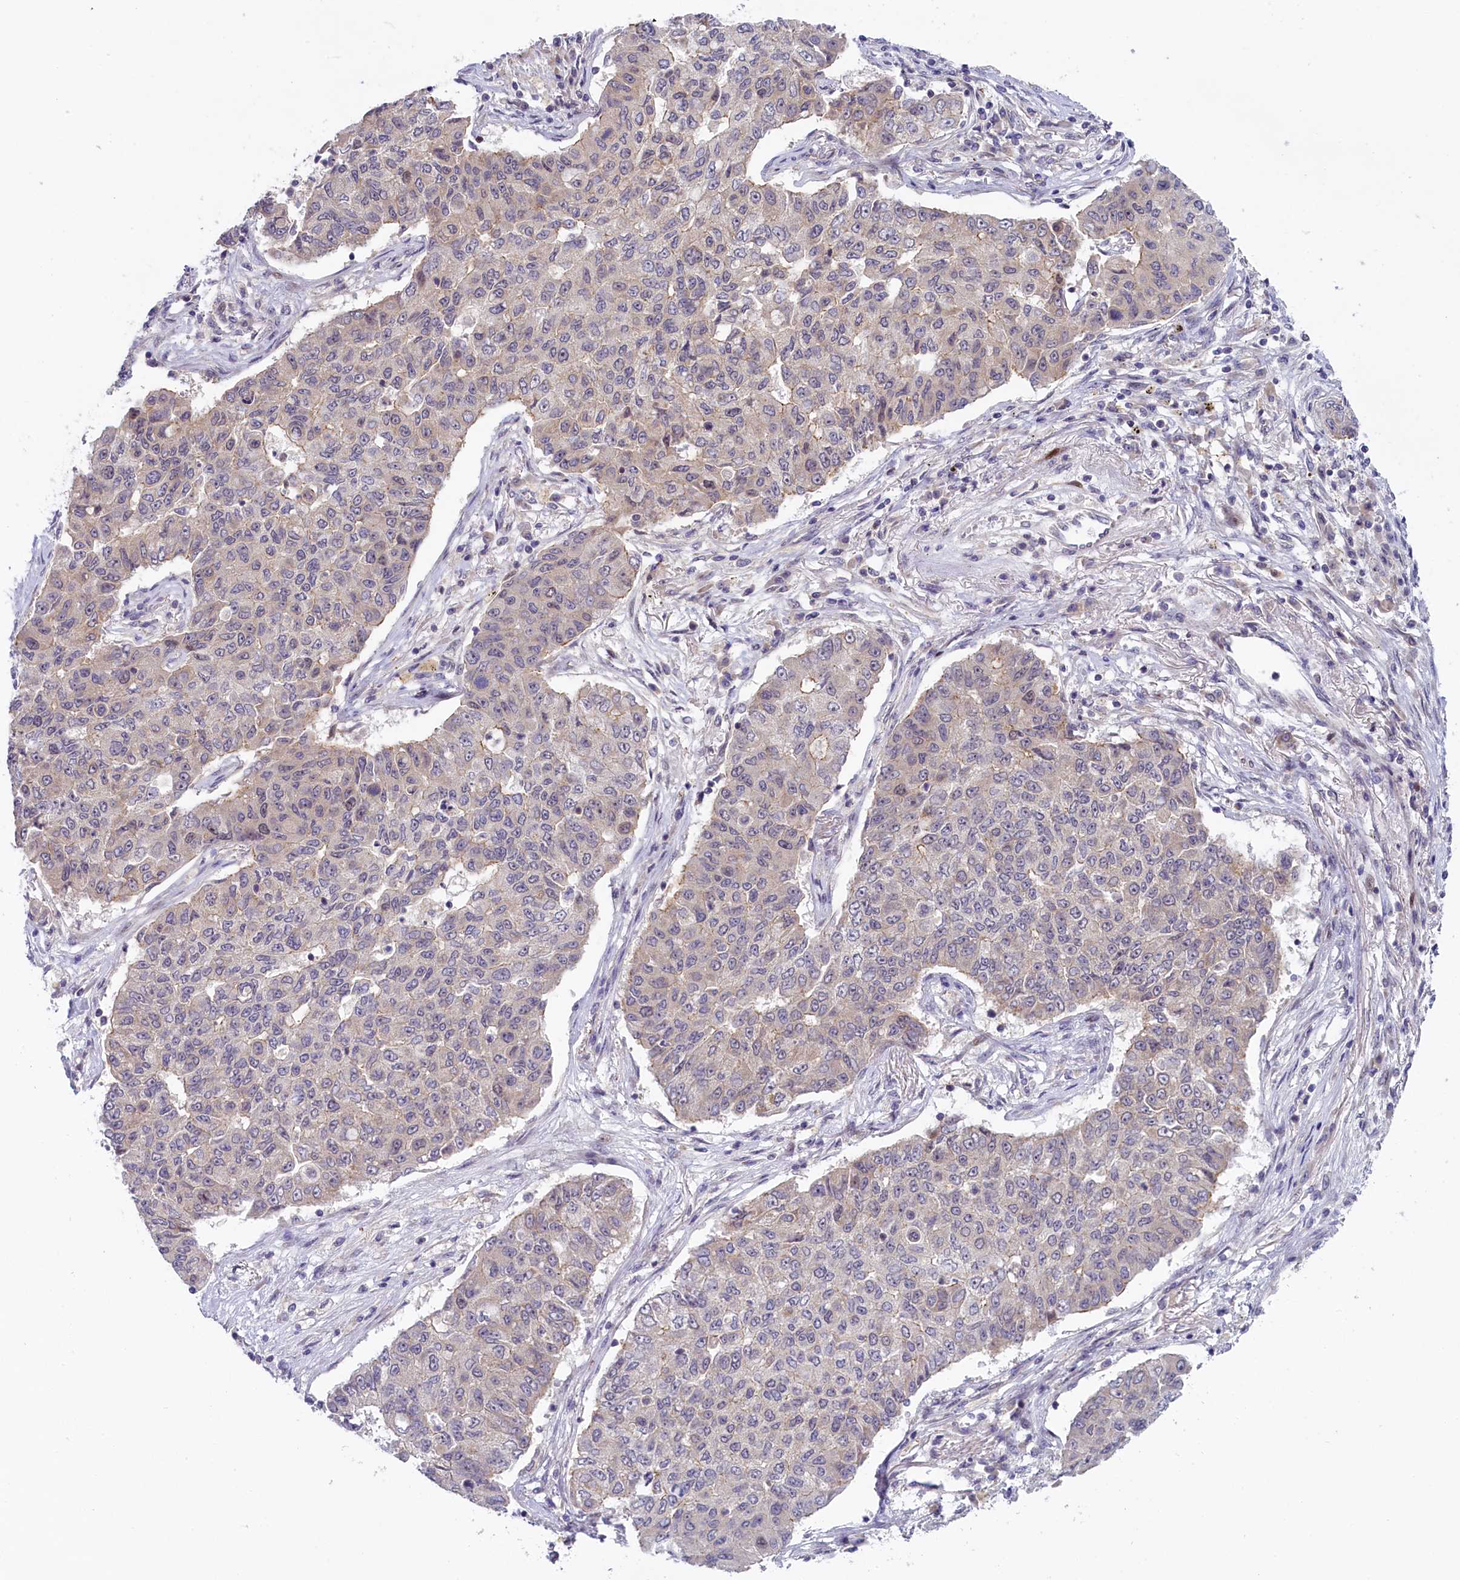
{"staining": {"intensity": "negative", "quantity": "none", "location": "none"}, "tissue": "lung cancer", "cell_type": "Tumor cells", "image_type": "cancer", "snomed": [{"axis": "morphology", "description": "Squamous cell carcinoma, NOS"}, {"axis": "topography", "description": "Lung"}], "caption": "Human lung cancer stained for a protein using immunohistochemistry shows no positivity in tumor cells.", "gene": "CCL23", "patient": {"sex": "male", "age": 74}}